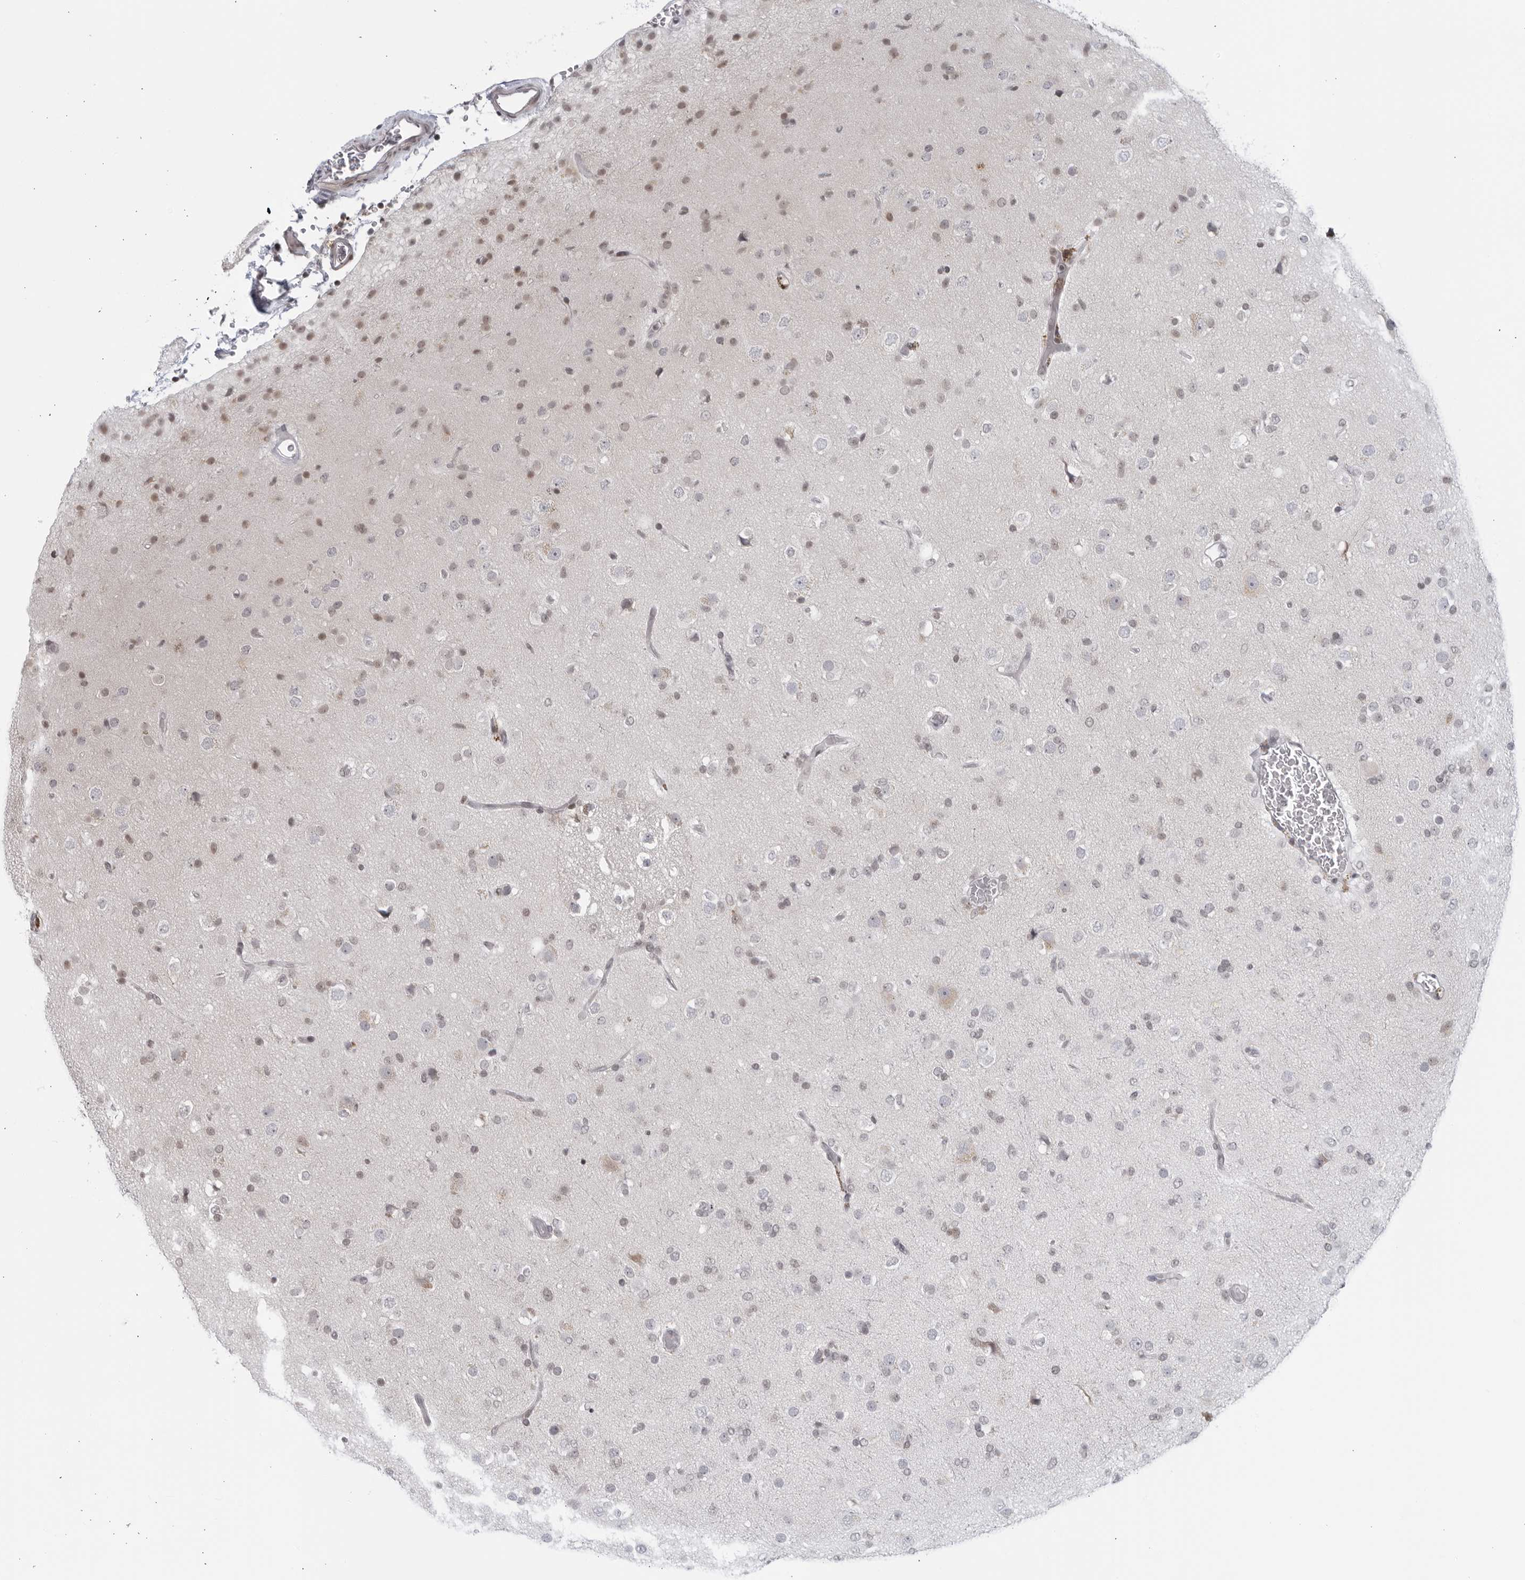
{"staining": {"intensity": "negative", "quantity": "none", "location": "none"}, "tissue": "glioma", "cell_type": "Tumor cells", "image_type": "cancer", "snomed": [{"axis": "morphology", "description": "Glioma, malignant, Low grade"}, {"axis": "topography", "description": "Brain"}], "caption": "An IHC micrograph of low-grade glioma (malignant) is shown. There is no staining in tumor cells of low-grade glioma (malignant).", "gene": "RAB11FIP3", "patient": {"sex": "male", "age": 65}}